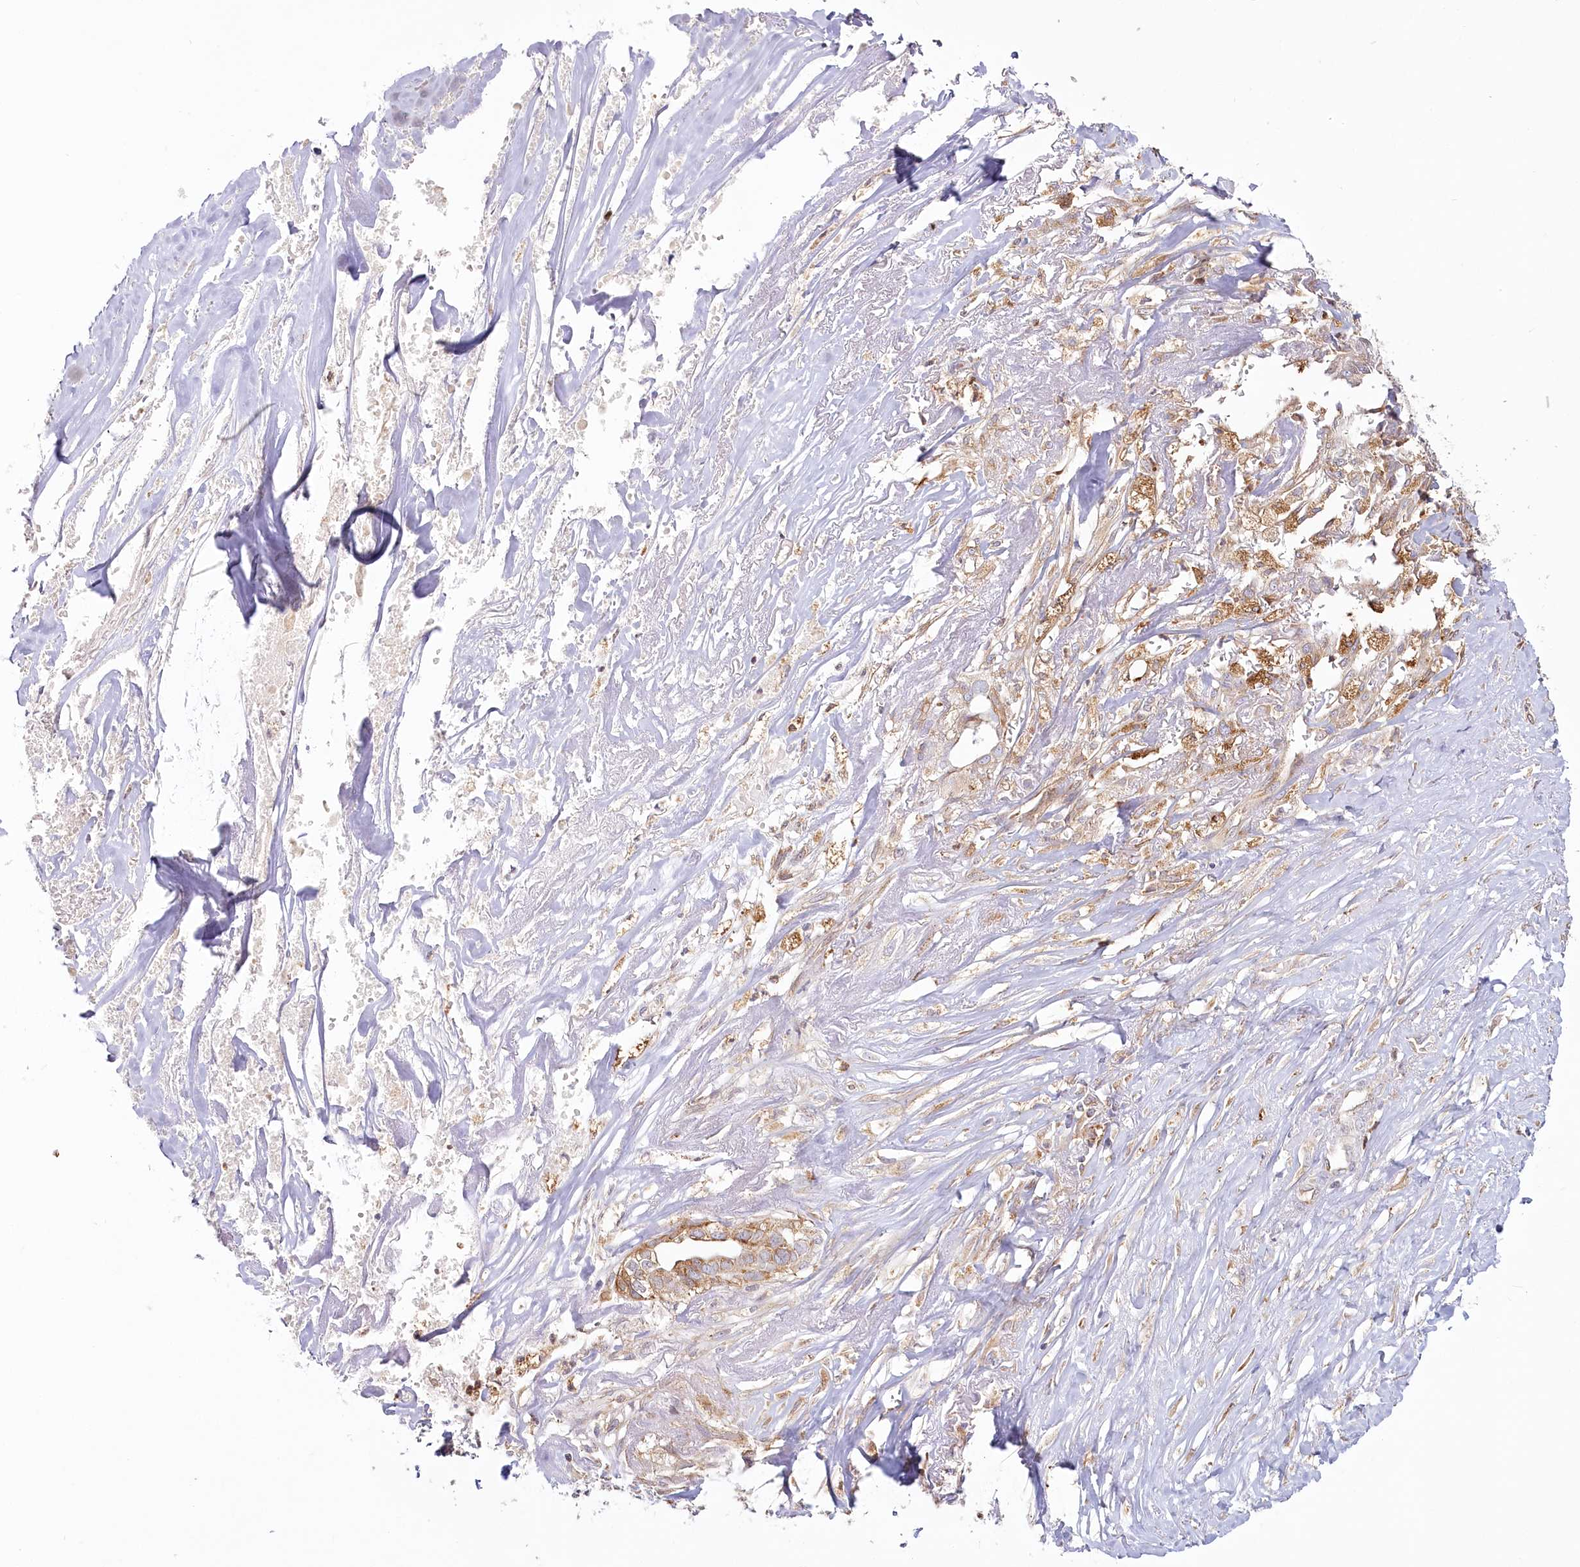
{"staining": {"intensity": "moderate", "quantity": ">75%", "location": "cytoplasmic/membranous"}, "tissue": "liver cancer", "cell_type": "Tumor cells", "image_type": "cancer", "snomed": [{"axis": "morphology", "description": "Cholangiocarcinoma"}, {"axis": "topography", "description": "Liver"}], "caption": "There is medium levels of moderate cytoplasmic/membranous expression in tumor cells of cholangiocarcinoma (liver), as demonstrated by immunohistochemical staining (brown color).", "gene": "HARS2", "patient": {"sex": "female", "age": 79}}